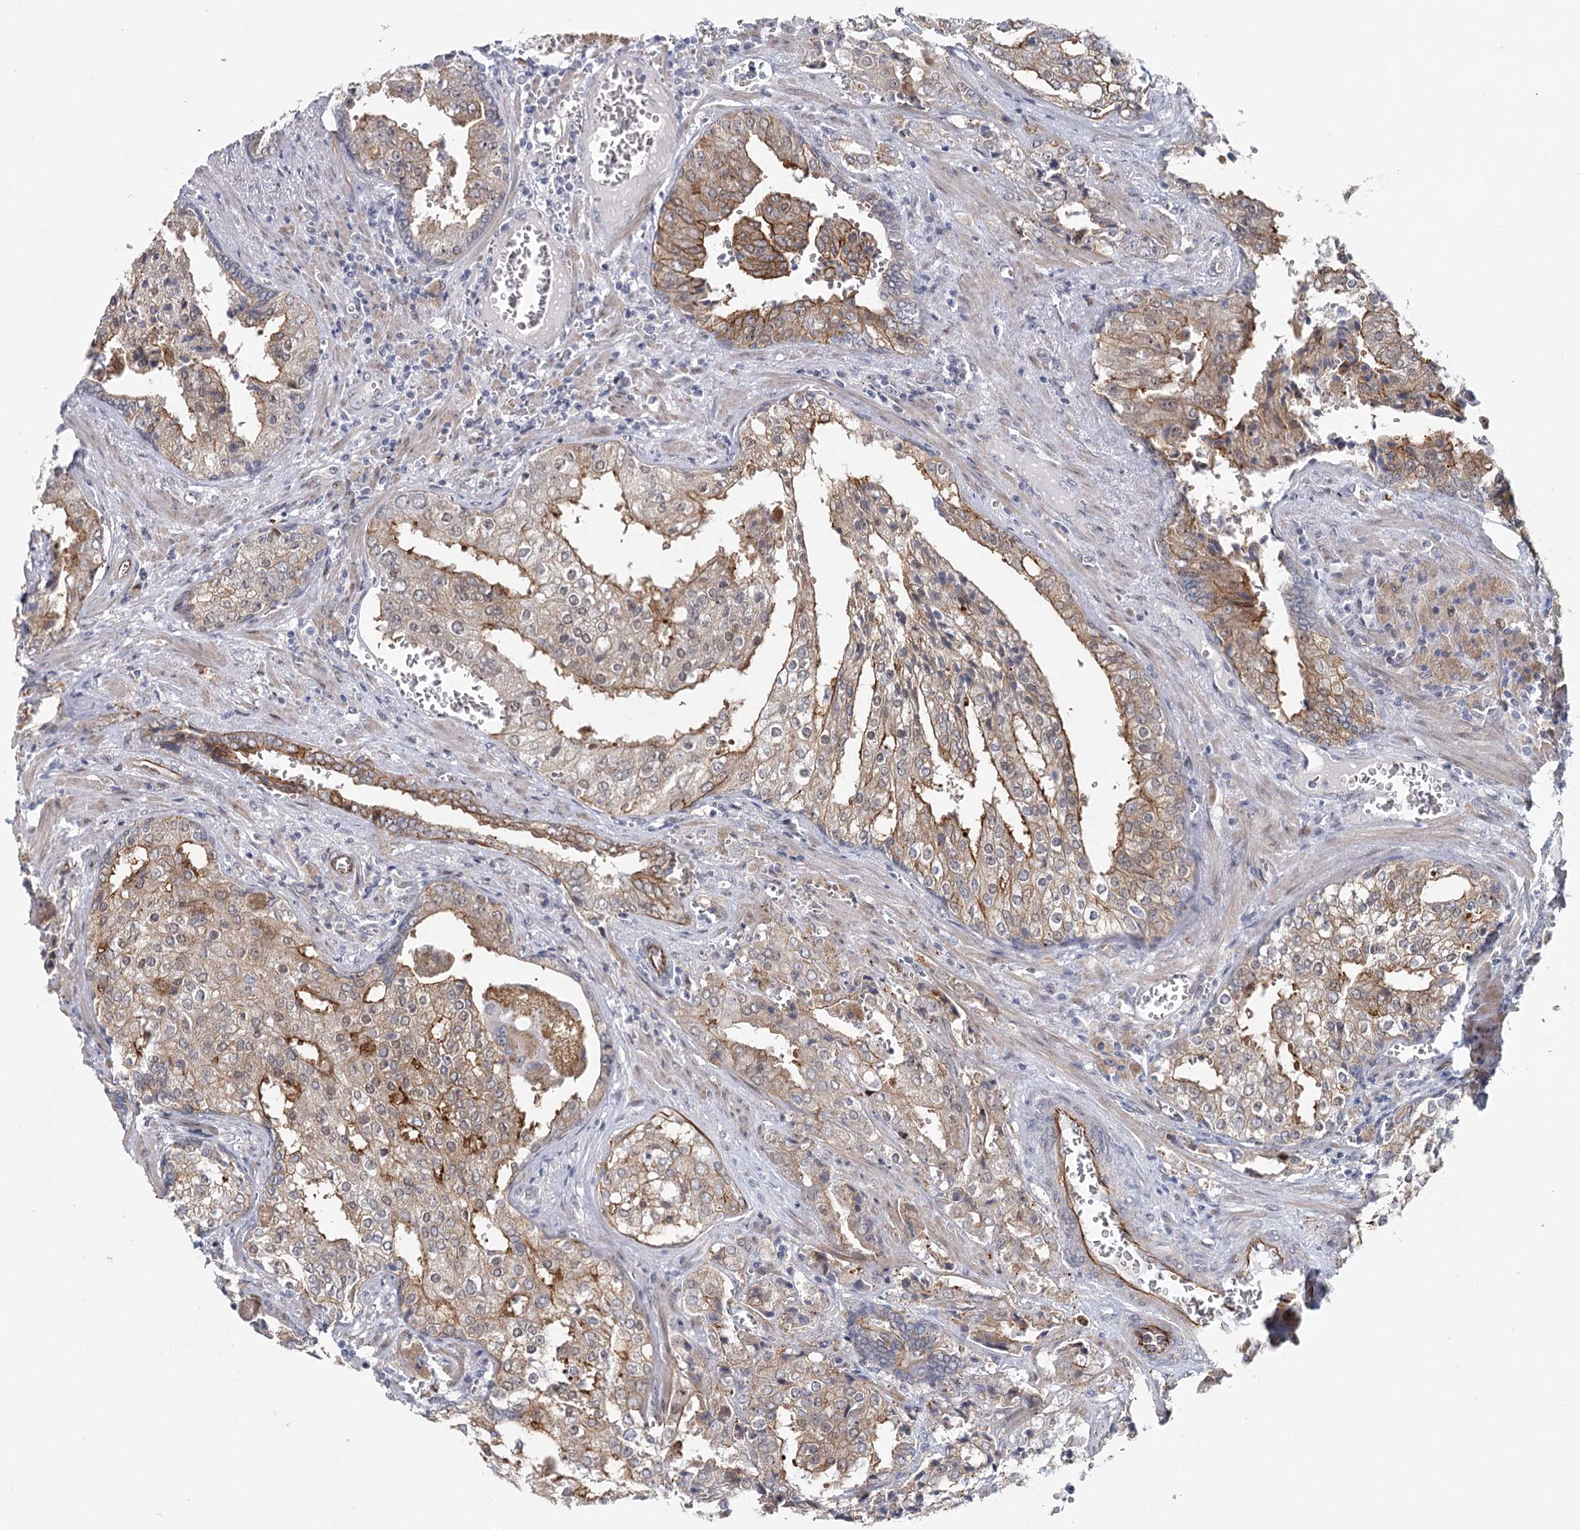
{"staining": {"intensity": "moderate", "quantity": "25%-75%", "location": "cytoplasmic/membranous"}, "tissue": "prostate cancer", "cell_type": "Tumor cells", "image_type": "cancer", "snomed": [{"axis": "morphology", "description": "Adenocarcinoma, High grade"}, {"axis": "topography", "description": "Prostate"}], "caption": "A brown stain labels moderate cytoplasmic/membranous expression of a protein in prostate cancer (high-grade adenocarcinoma) tumor cells. Nuclei are stained in blue.", "gene": "ABHD8", "patient": {"sex": "male", "age": 68}}